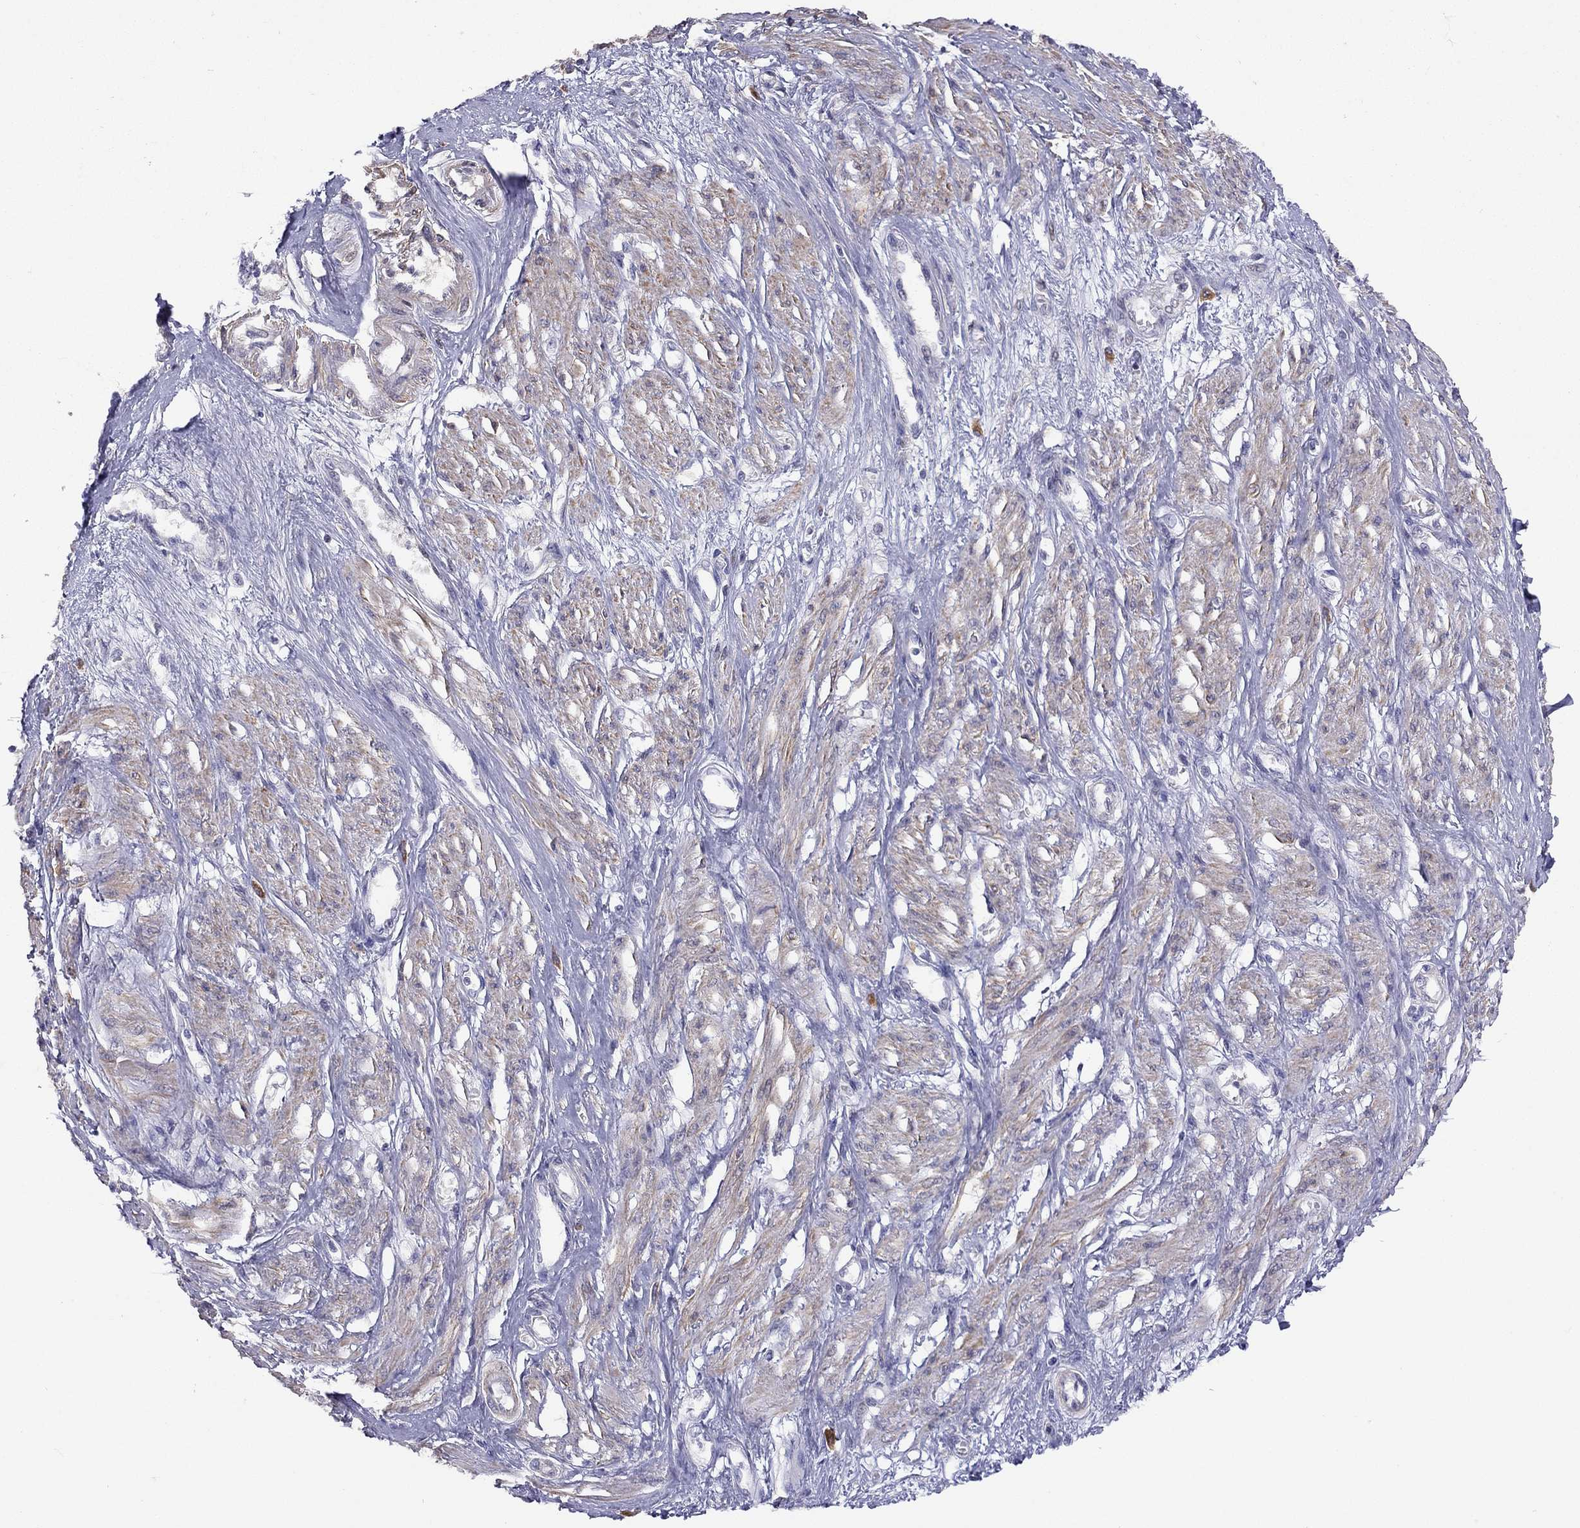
{"staining": {"intensity": "moderate", "quantity": "25%-75%", "location": "cytoplasmic/membranous"}, "tissue": "smooth muscle", "cell_type": "Smooth muscle cells", "image_type": "normal", "snomed": [{"axis": "morphology", "description": "Normal tissue, NOS"}, {"axis": "topography", "description": "Smooth muscle"}, {"axis": "topography", "description": "Uterus"}], "caption": "Immunohistochemical staining of benign human smooth muscle shows moderate cytoplasmic/membranous protein expression in about 25%-75% of smooth muscle cells.", "gene": "SYTL2", "patient": {"sex": "female", "age": 39}}